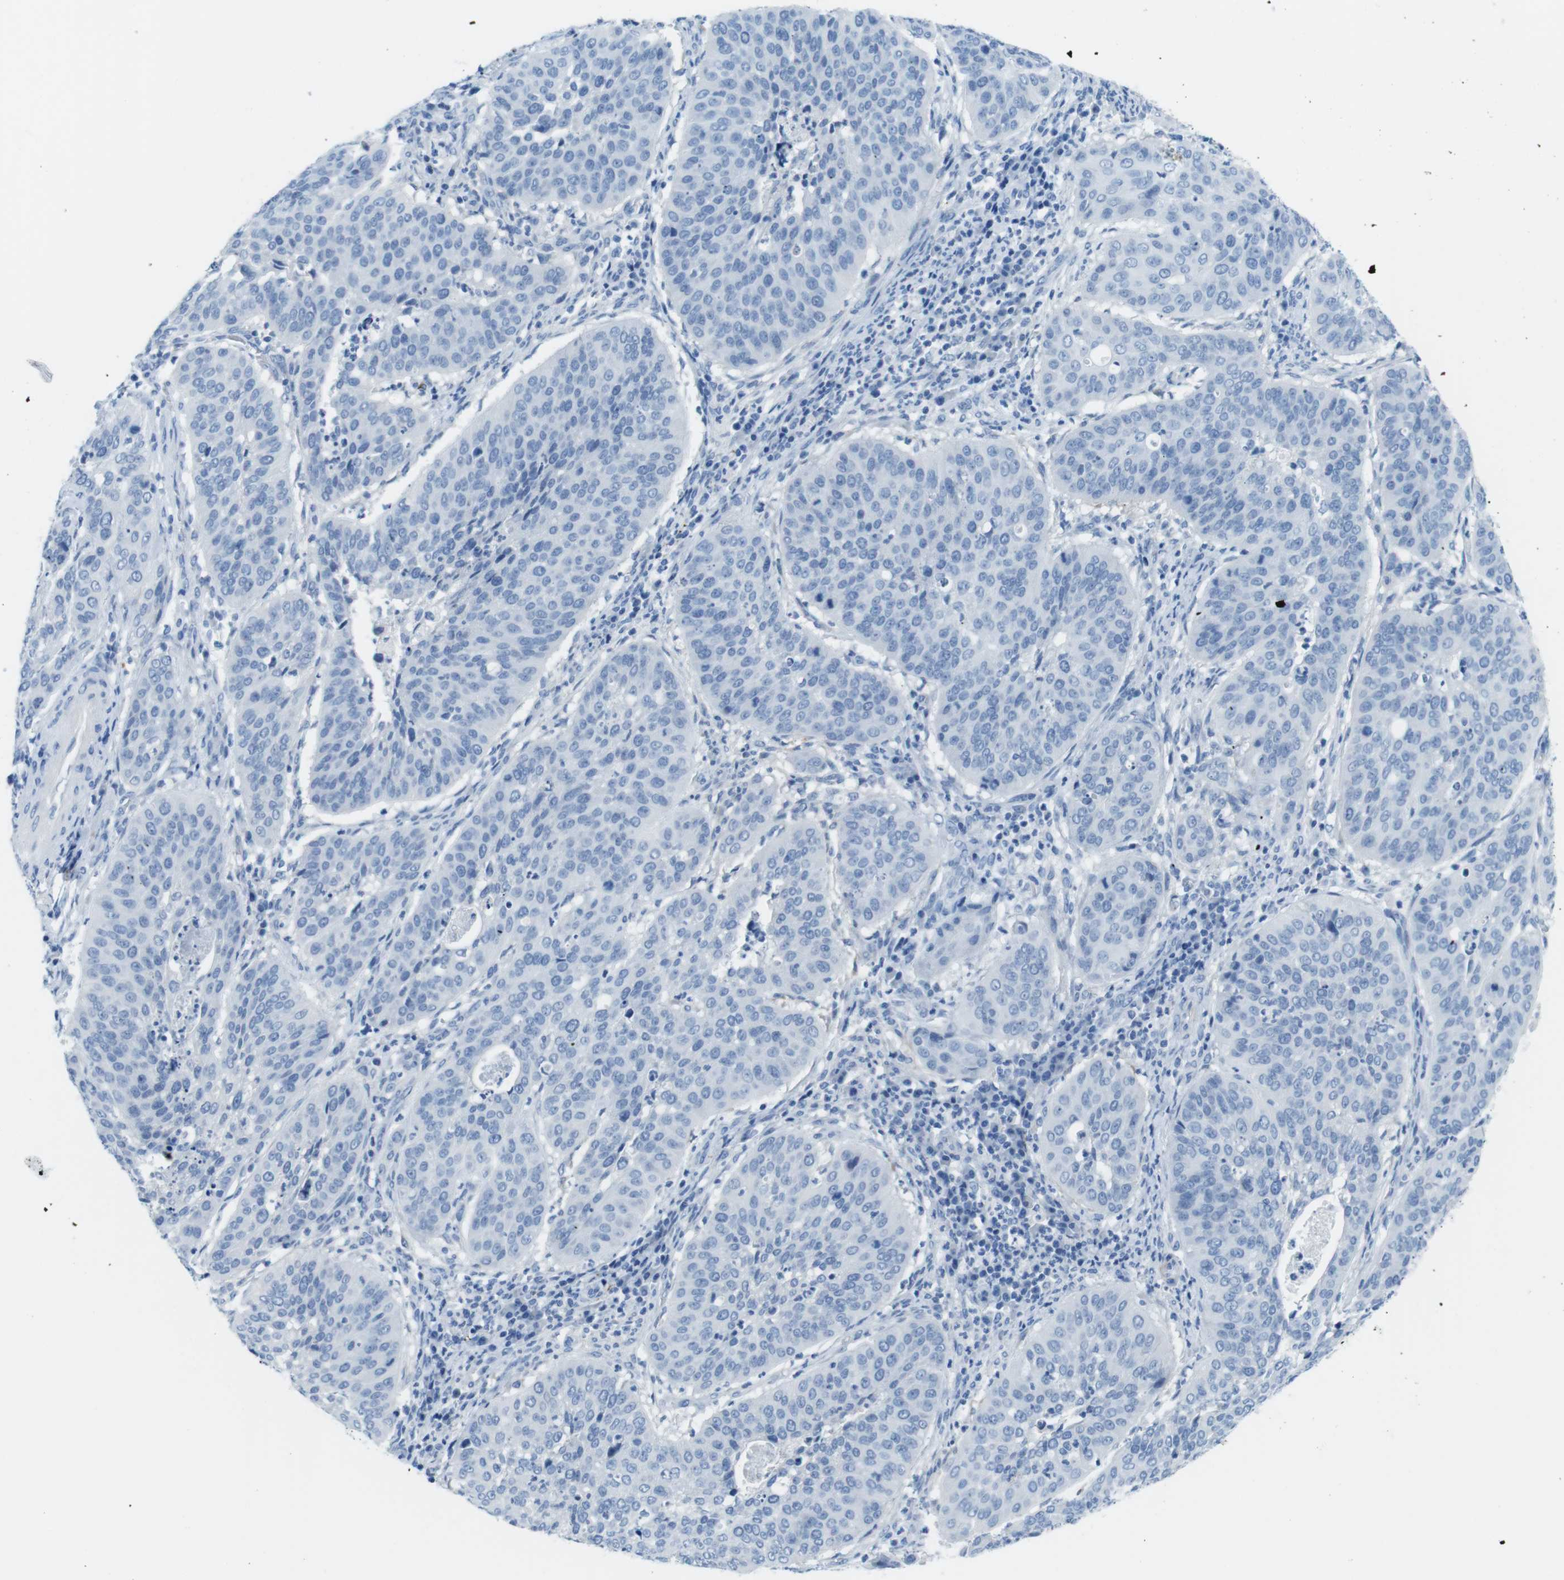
{"staining": {"intensity": "negative", "quantity": "none", "location": "none"}, "tissue": "cervical cancer", "cell_type": "Tumor cells", "image_type": "cancer", "snomed": [{"axis": "morphology", "description": "Normal tissue, NOS"}, {"axis": "morphology", "description": "Squamous cell carcinoma, NOS"}, {"axis": "topography", "description": "Cervix"}], "caption": "High power microscopy micrograph of an immunohistochemistry (IHC) photomicrograph of cervical cancer, revealing no significant staining in tumor cells.", "gene": "GAP43", "patient": {"sex": "female", "age": 39}}